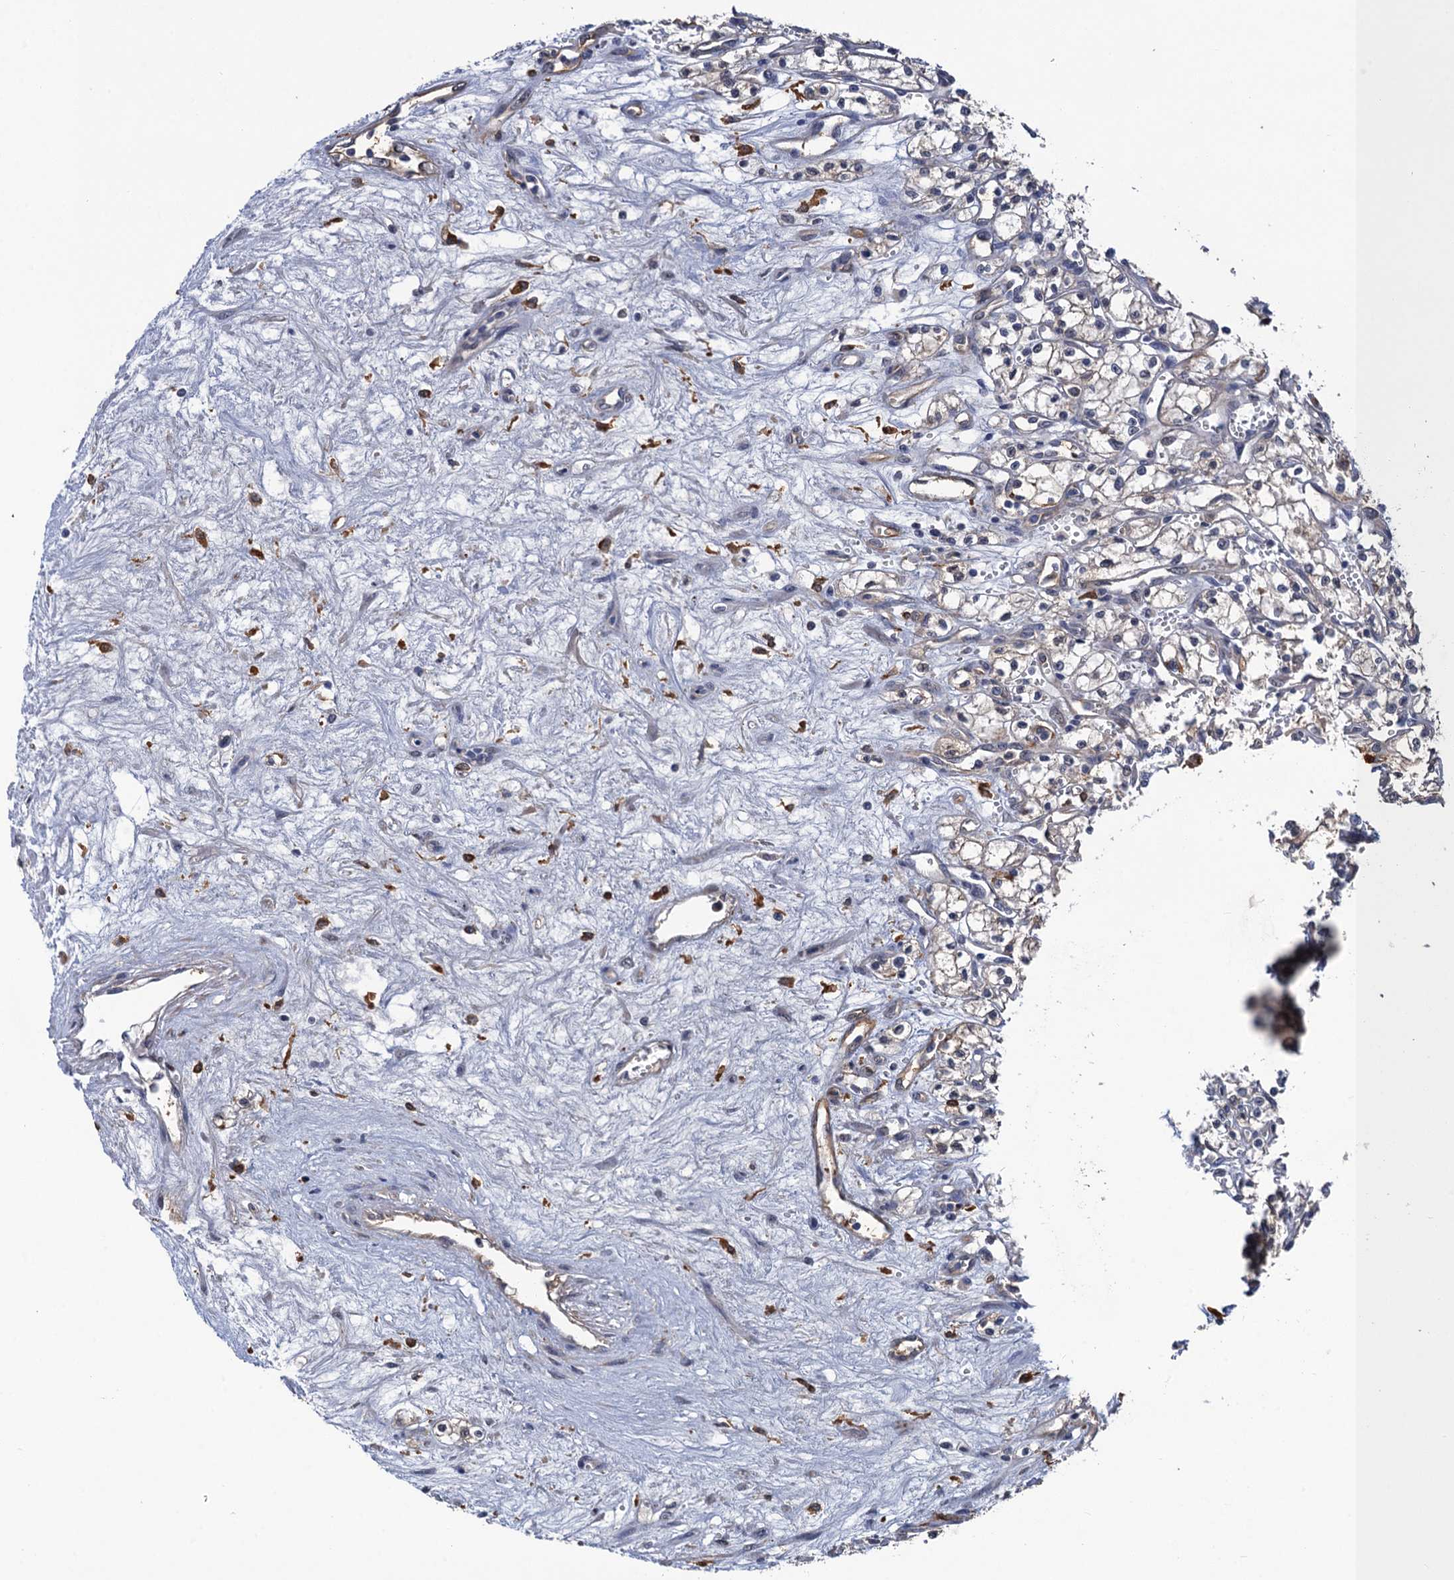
{"staining": {"intensity": "negative", "quantity": "none", "location": "none"}, "tissue": "renal cancer", "cell_type": "Tumor cells", "image_type": "cancer", "snomed": [{"axis": "morphology", "description": "Adenocarcinoma, NOS"}, {"axis": "topography", "description": "Kidney"}], "caption": "DAB (3,3'-diaminobenzidine) immunohistochemical staining of human renal cancer reveals no significant expression in tumor cells.", "gene": "NEK8", "patient": {"sex": "male", "age": 59}}